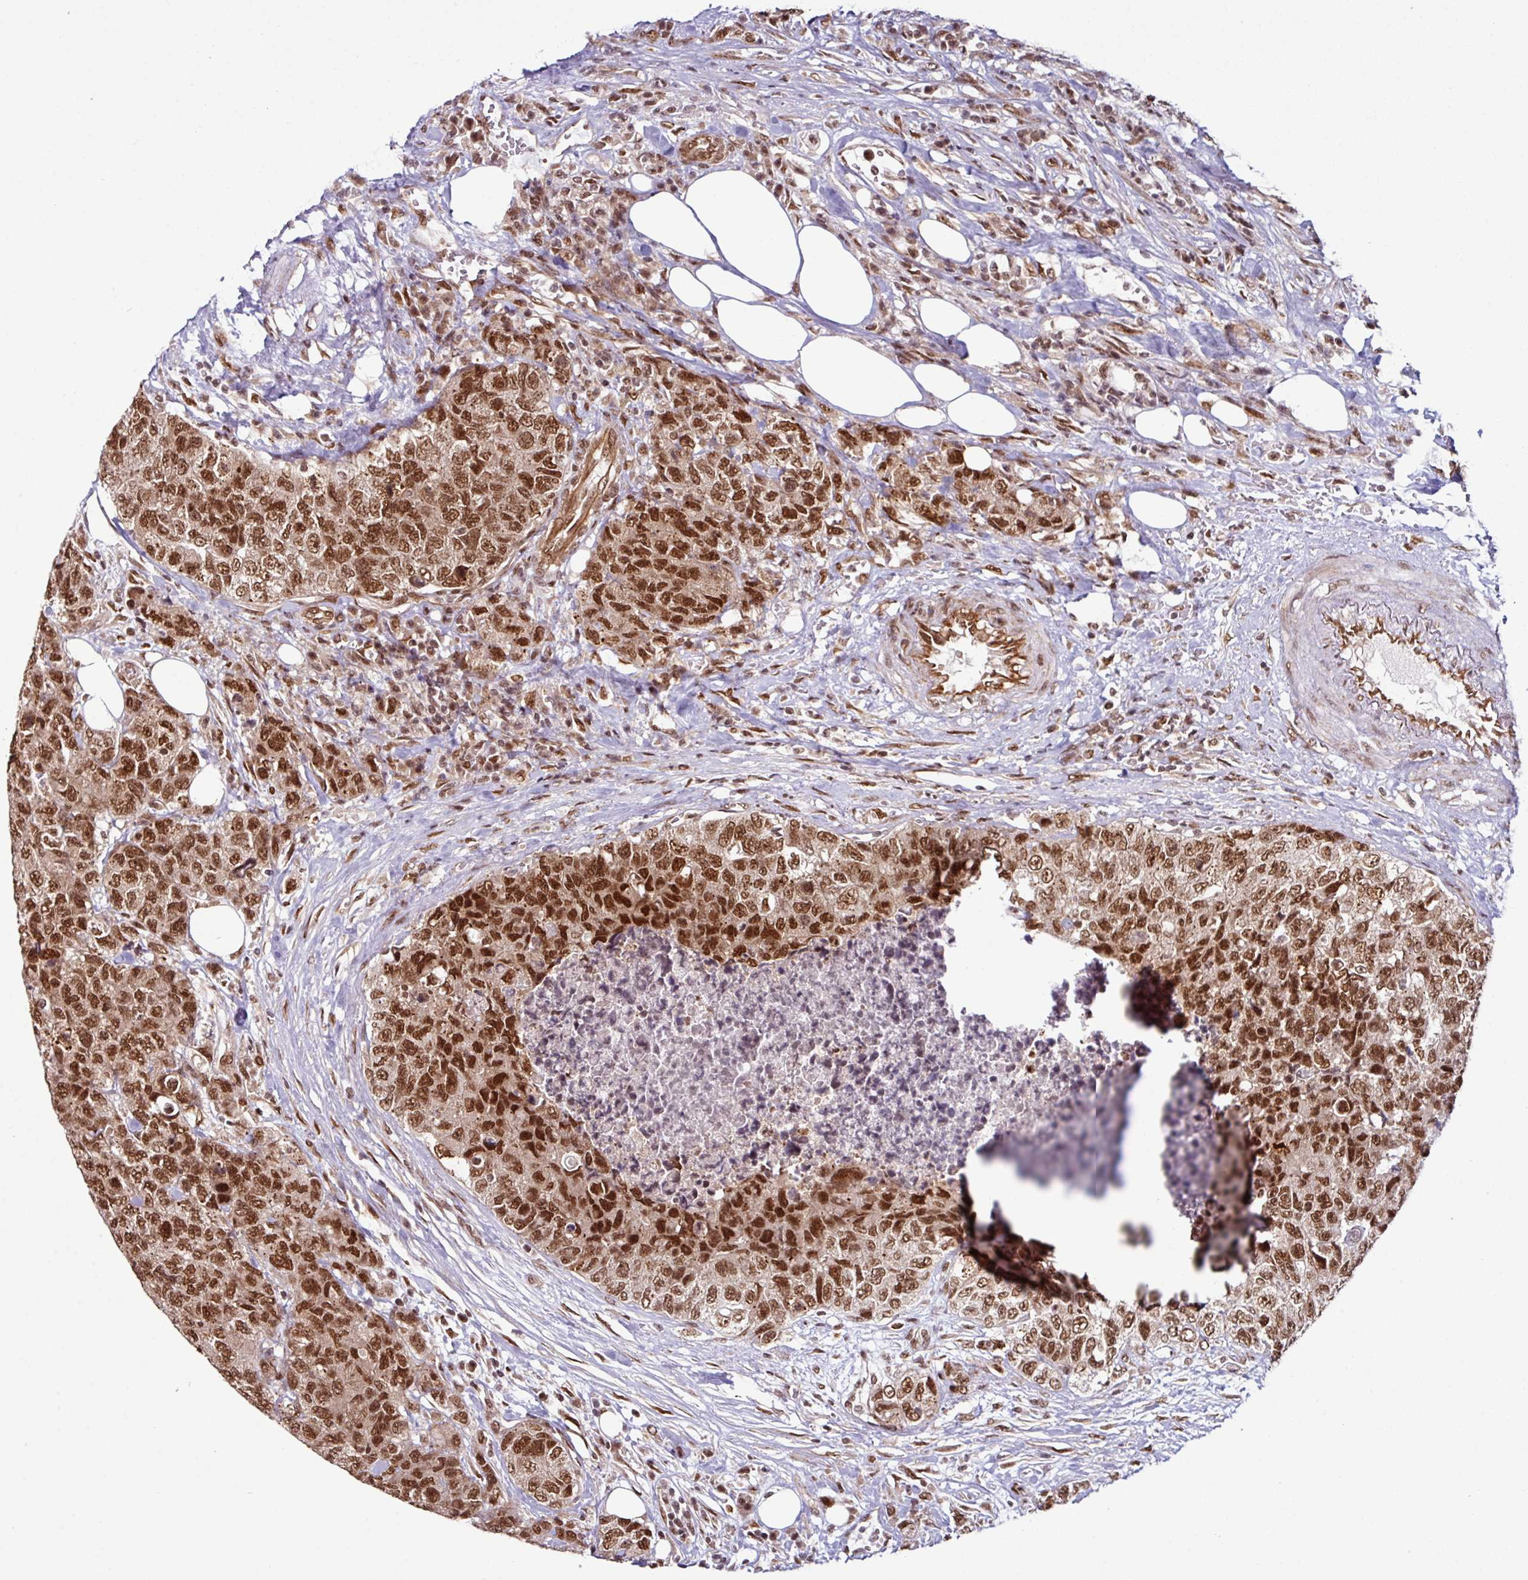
{"staining": {"intensity": "strong", "quantity": ">75%", "location": "nuclear"}, "tissue": "urothelial cancer", "cell_type": "Tumor cells", "image_type": "cancer", "snomed": [{"axis": "morphology", "description": "Urothelial carcinoma, High grade"}, {"axis": "topography", "description": "Urinary bladder"}], "caption": "Protein expression by immunohistochemistry reveals strong nuclear positivity in about >75% of tumor cells in urothelial carcinoma (high-grade).", "gene": "MORF4L2", "patient": {"sex": "female", "age": 78}}